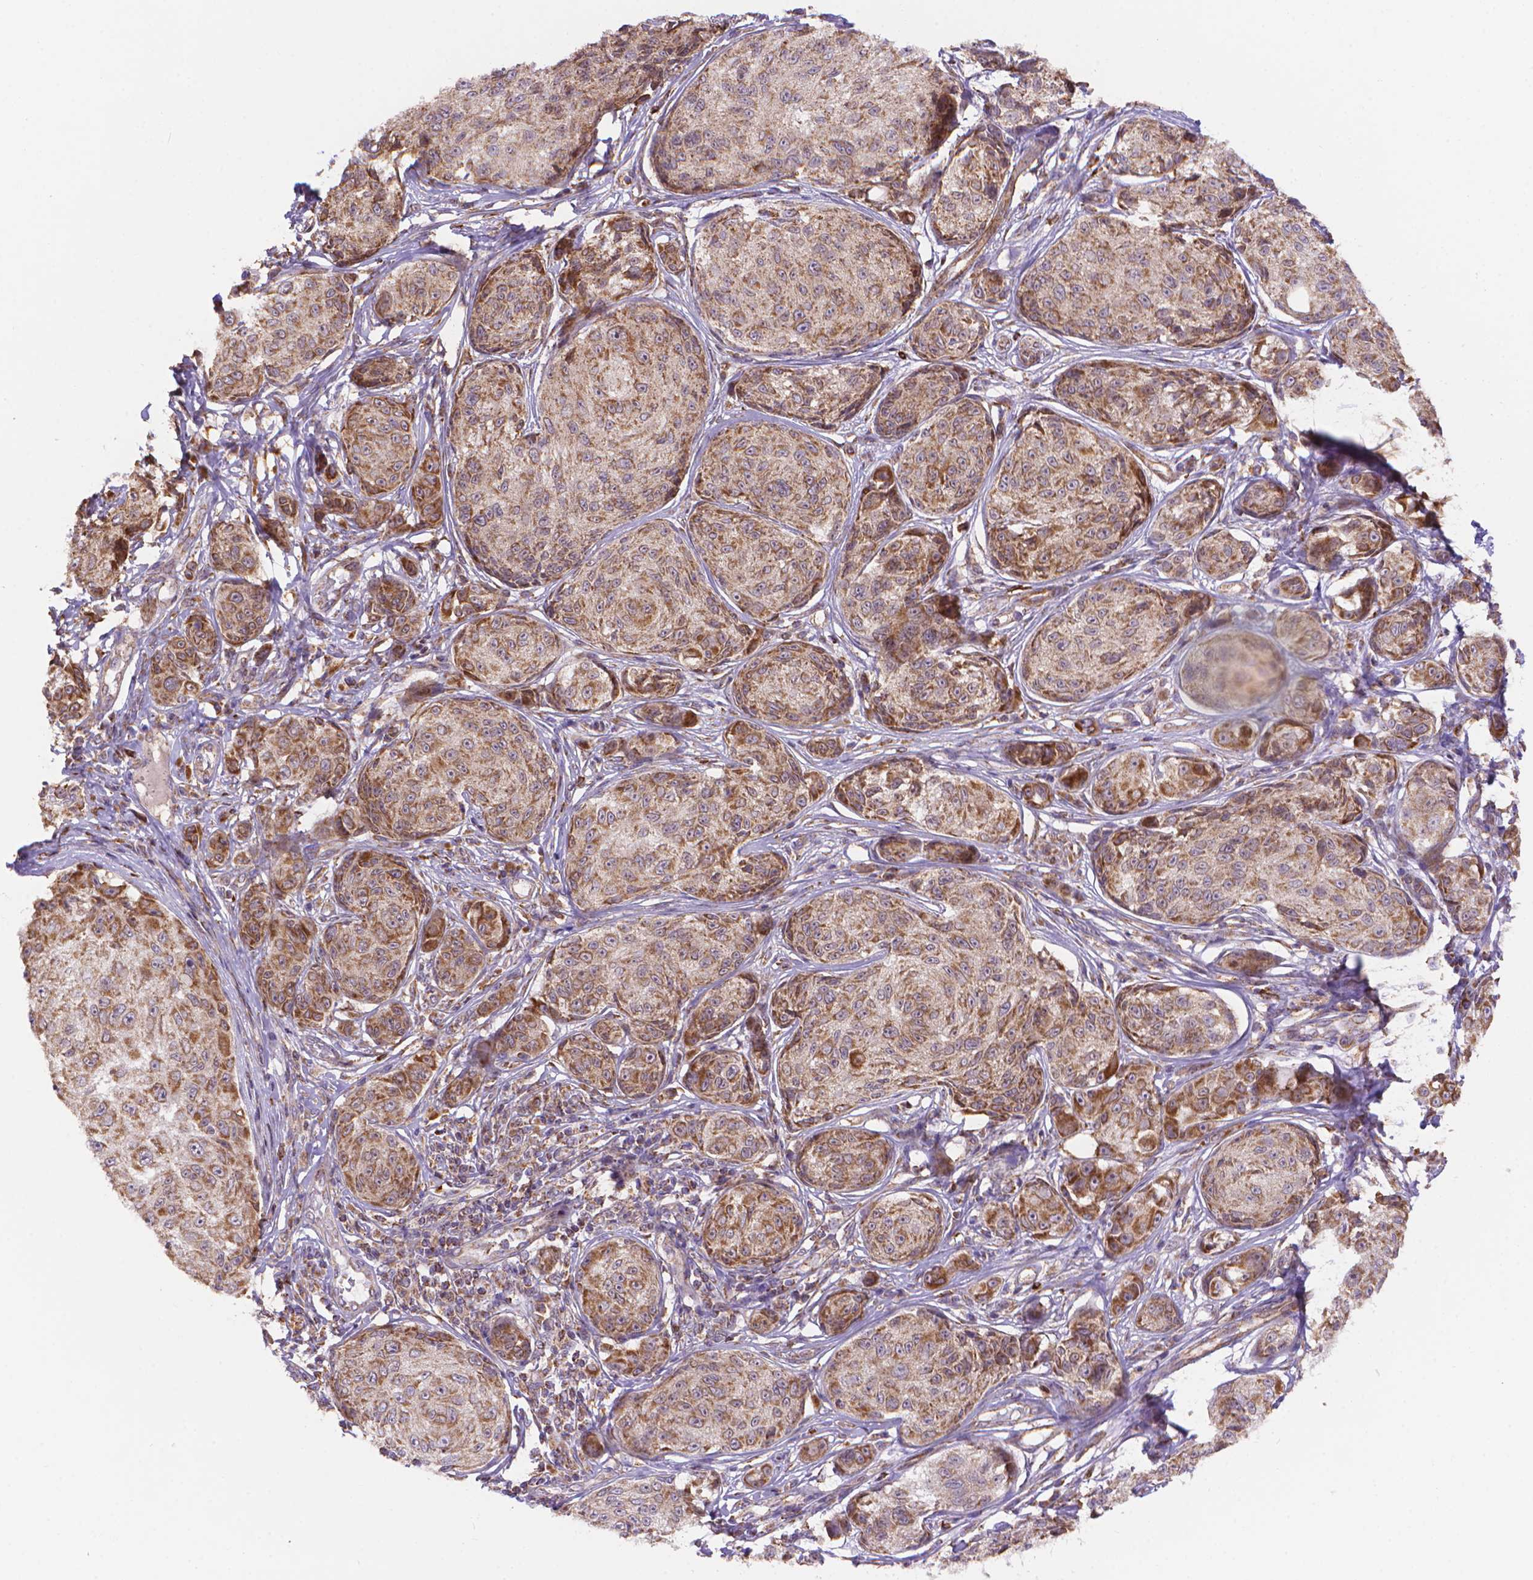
{"staining": {"intensity": "moderate", "quantity": ">75%", "location": "cytoplasmic/membranous"}, "tissue": "melanoma", "cell_type": "Tumor cells", "image_type": "cancer", "snomed": [{"axis": "morphology", "description": "Malignant melanoma, NOS"}, {"axis": "topography", "description": "Skin"}], "caption": "Melanoma stained for a protein displays moderate cytoplasmic/membranous positivity in tumor cells.", "gene": "CYYR1", "patient": {"sex": "male", "age": 61}}